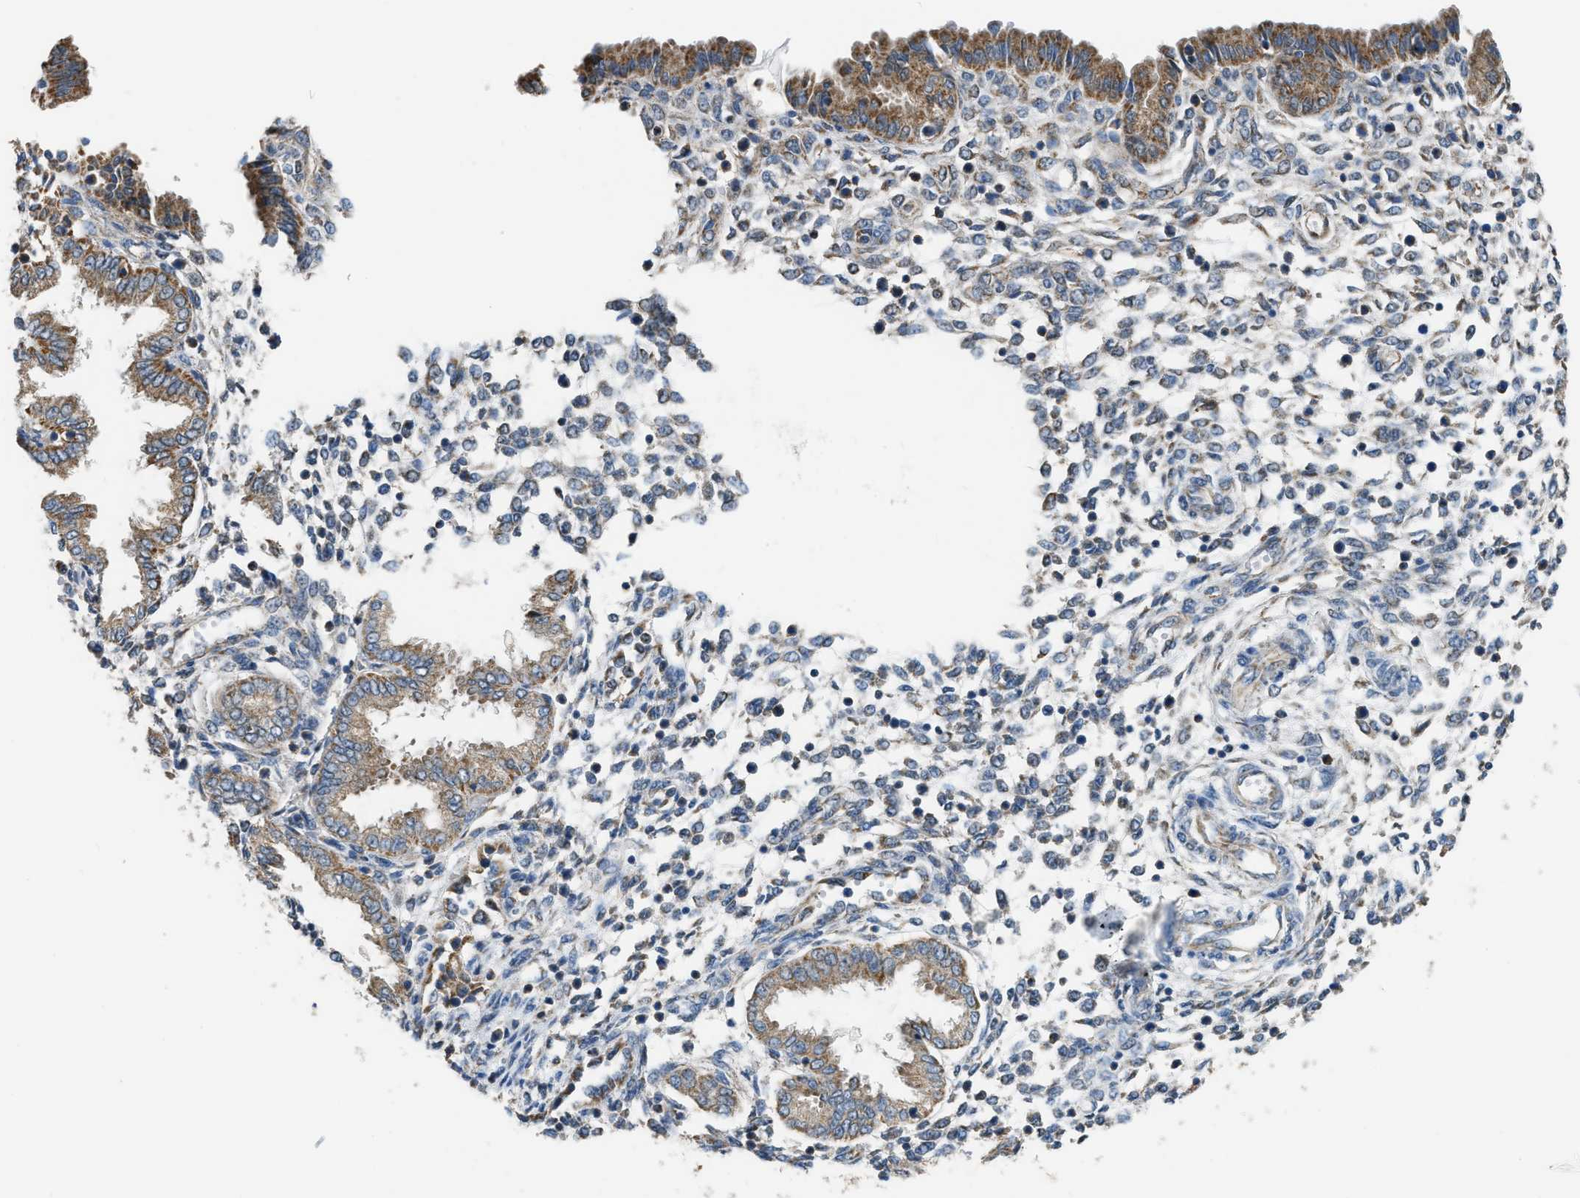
{"staining": {"intensity": "weak", "quantity": "25%-75%", "location": "cytoplasmic/membranous"}, "tissue": "endometrium", "cell_type": "Cells in endometrial stroma", "image_type": "normal", "snomed": [{"axis": "morphology", "description": "Normal tissue, NOS"}, {"axis": "topography", "description": "Endometrium"}], "caption": "There is low levels of weak cytoplasmic/membranous staining in cells in endometrial stroma of unremarkable endometrium, as demonstrated by immunohistochemical staining (brown color).", "gene": "ETFB", "patient": {"sex": "female", "age": 33}}